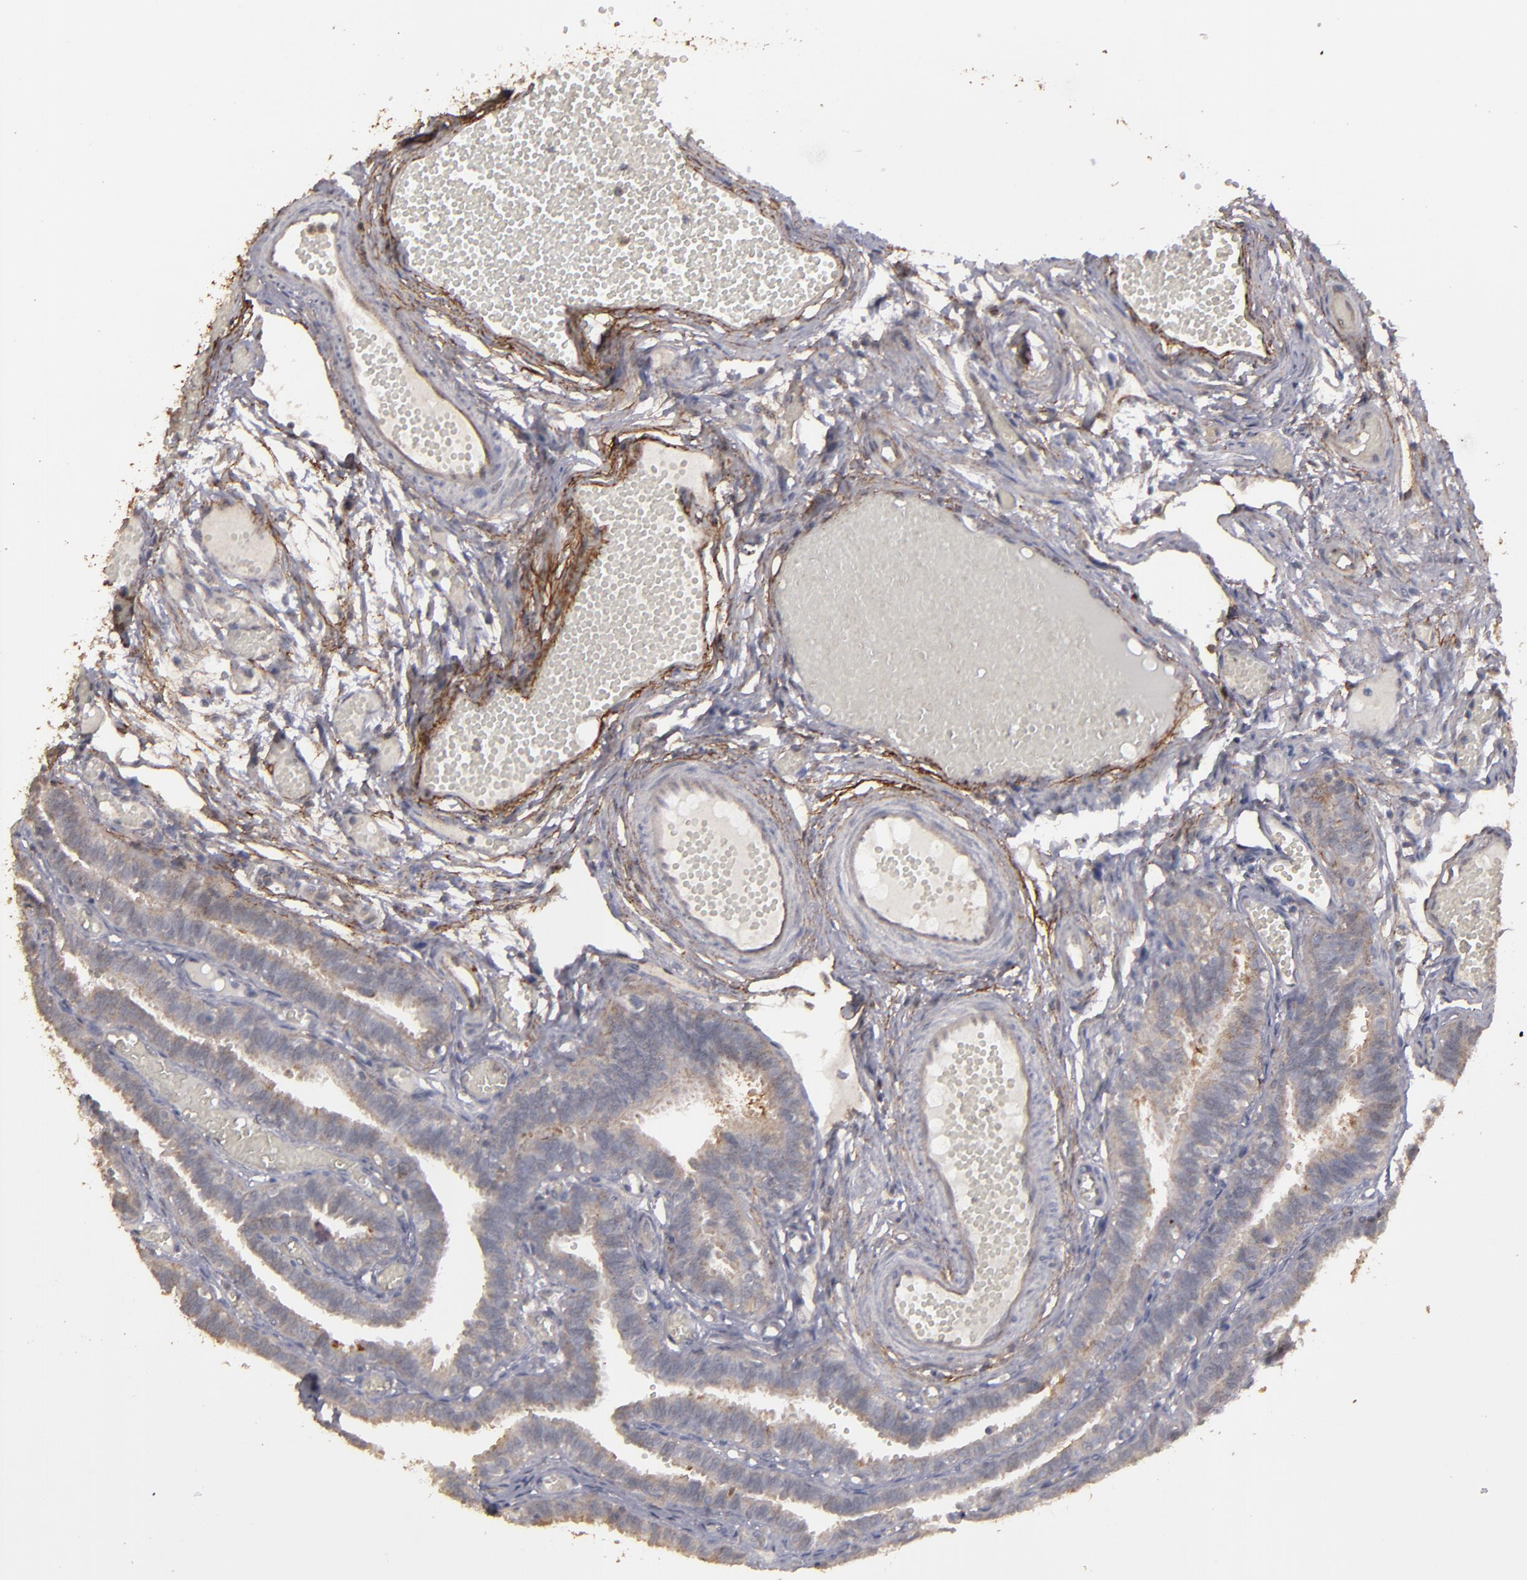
{"staining": {"intensity": "weak", "quantity": ">75%", "location": "cytoplasmic/membranous"}, "tissue": "fallopian tube", "cell_type": "Glandular cells", "image_type": "normal", "snomed": [{"axis": "morphology", "description": "Normal tissue, NOS"}, {"axis": "topography", "description": "Fallopian tube"}], "caption": "DAB (3,3'-diaminobenzidine) immunohistochemical staining of unremarkable fallopian tube shows weak cytoplasmic/membranous protein positivity in approximately >75% of glandular cells.", "gene": "CD55", "patient": {"sex": "female", "age": 29}}